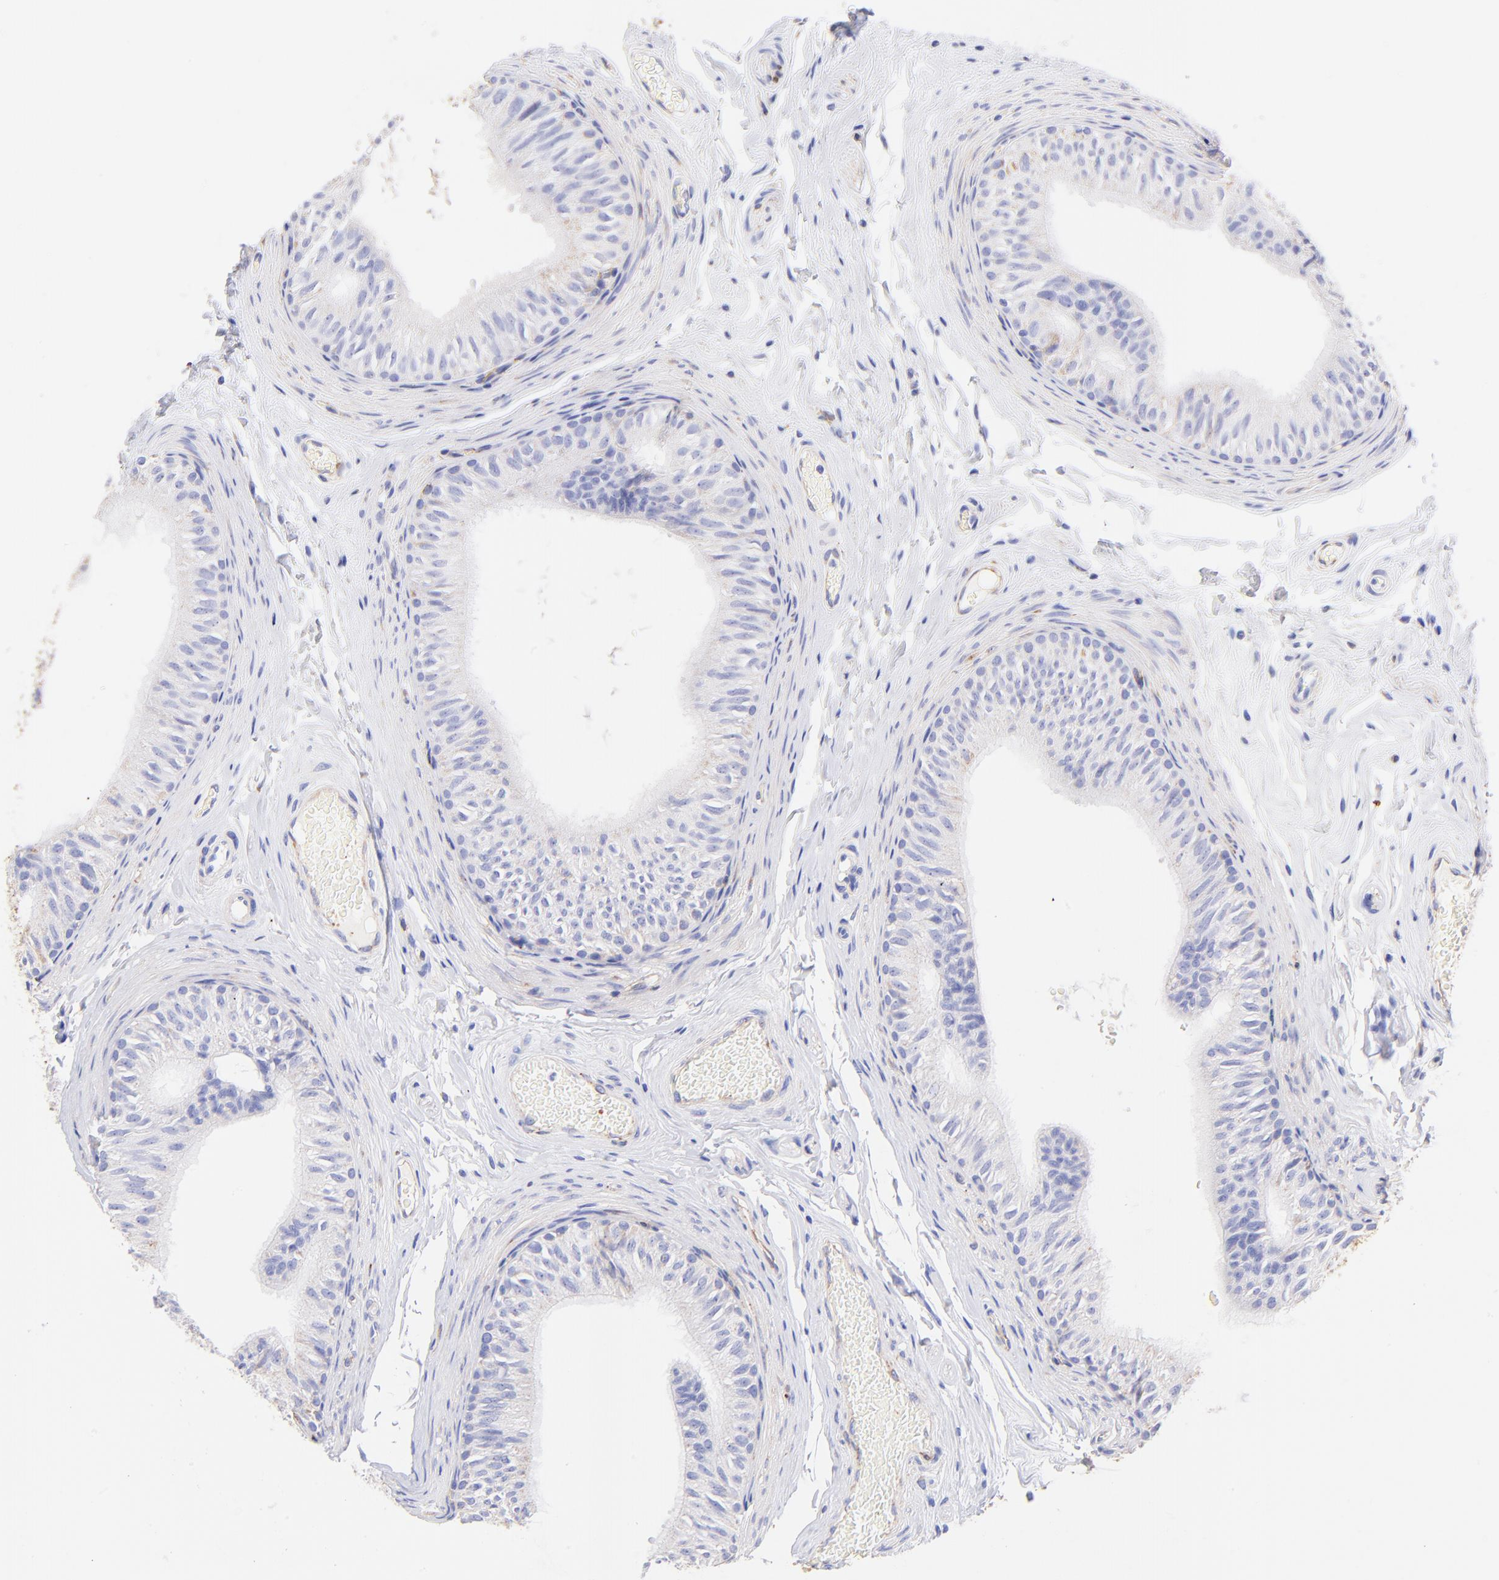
{"staining": {"intensity": "weak", "quantity": "<25%", "location": "cytoplasmic/membranous"}, "tissue": "epididymis", "cell_type": "Glandular cells", "image_type": "normal", "snomed": [{"axis": "morphology", "description": "Normal tissue, NOS"}, {"axis": "topography", "description": "Testis"}, {"axis": "topography", "description": "Epididymis"}], "caption": "Immunohistochemical staining of normal epididymis reveals no significant positivity in glandular cells.", "gene": "SPARC", "patient": {"sex": "male", "age": 36}}